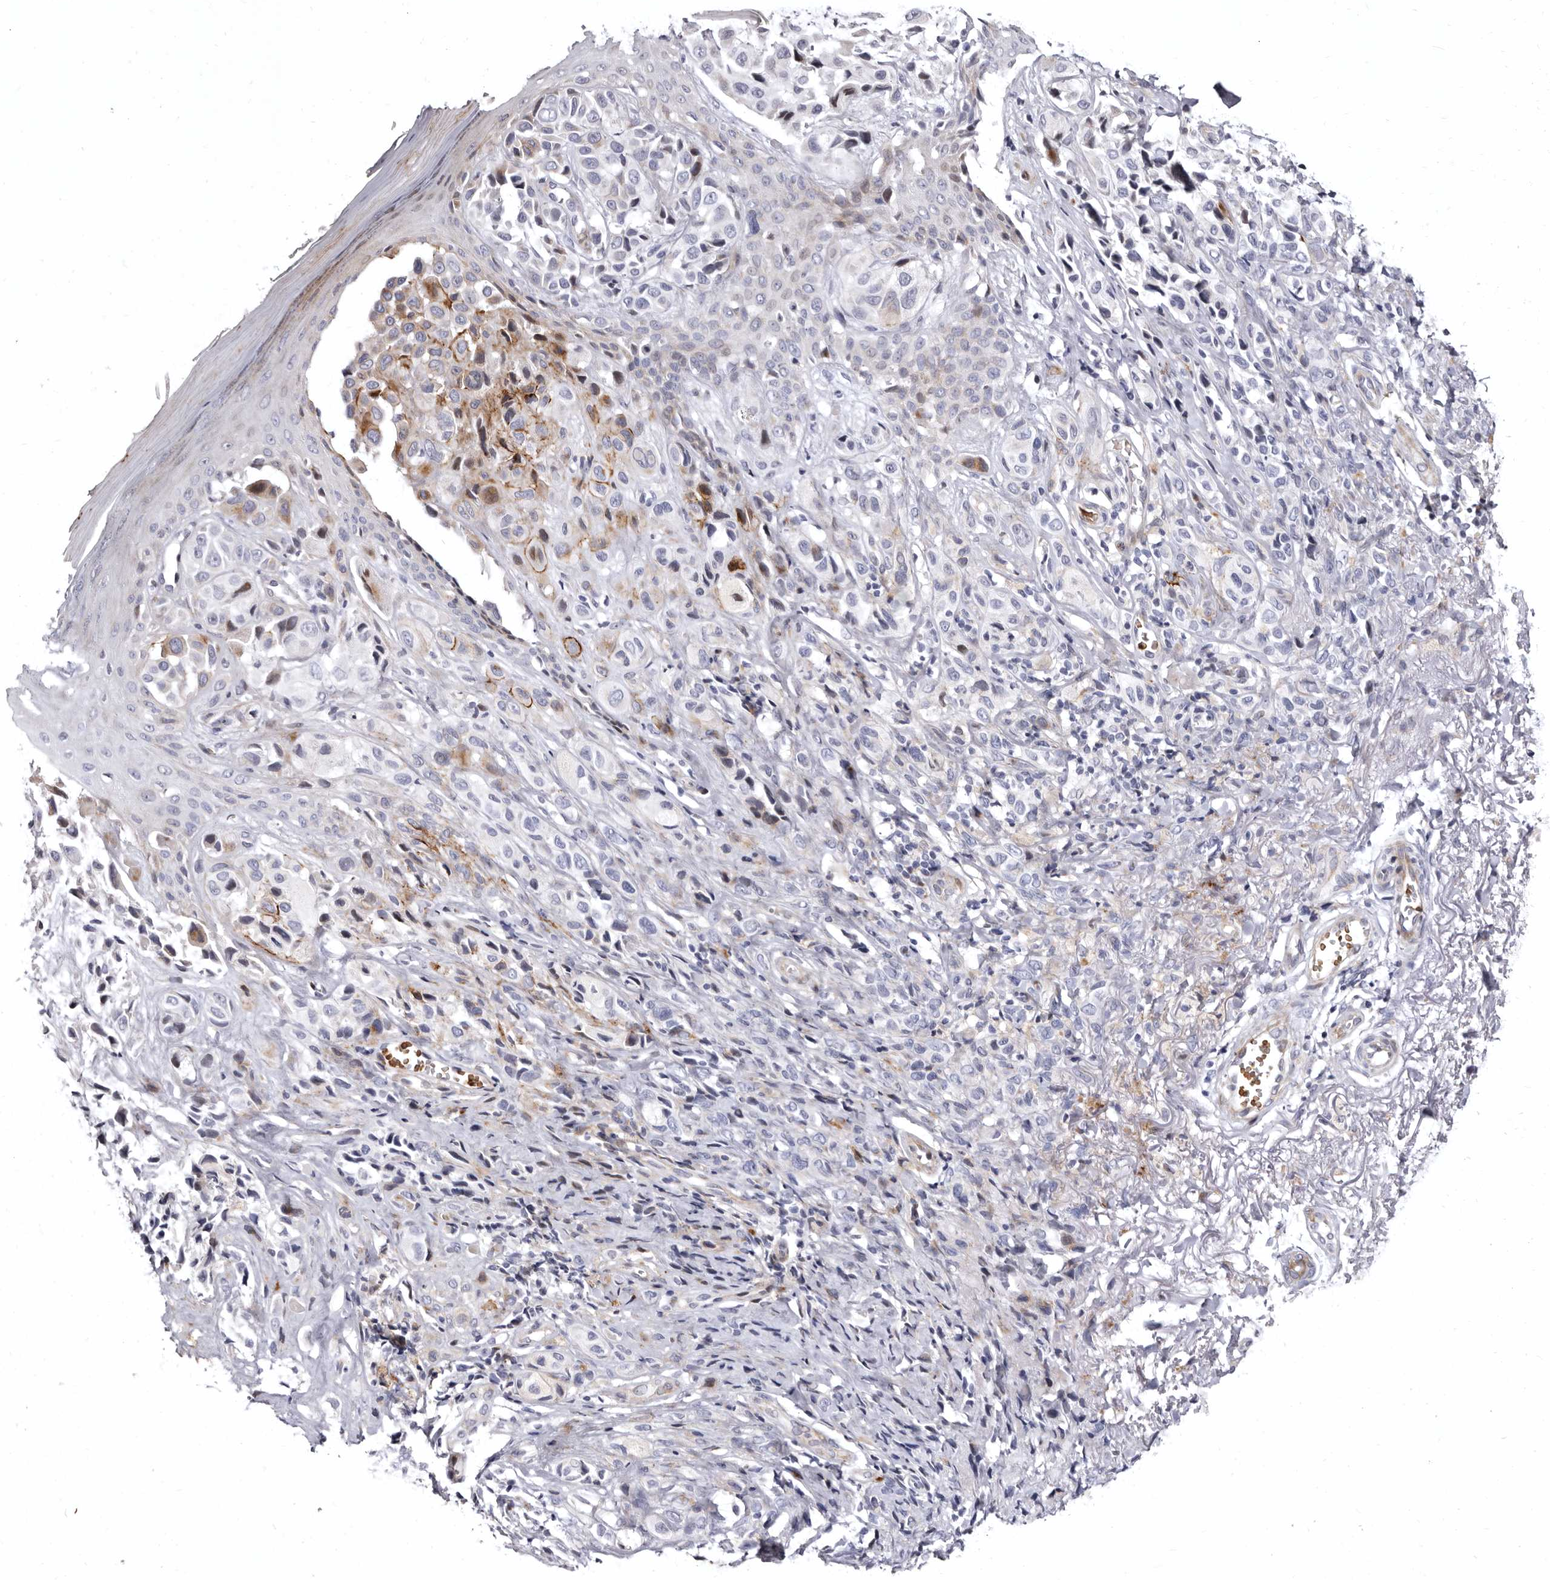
{"staining": {"intensity": "negative", "quantity": "none", "location": "none"}, "tissue": "melanoma", "cell_type": "Tumor cells", "image_type": "cancer", "snomed": [{"axis": "morphology", "description": "Malignant melanoma, NOS"}, {"axis": "topography", "description": "Skin"}], "caption": "This is an immunohistochemistry (IHC) micrograph of human melanoma. There is no staining in tumor cells.", "gene": "AIDA", "patient": {"sex": "female", "age": 58}}